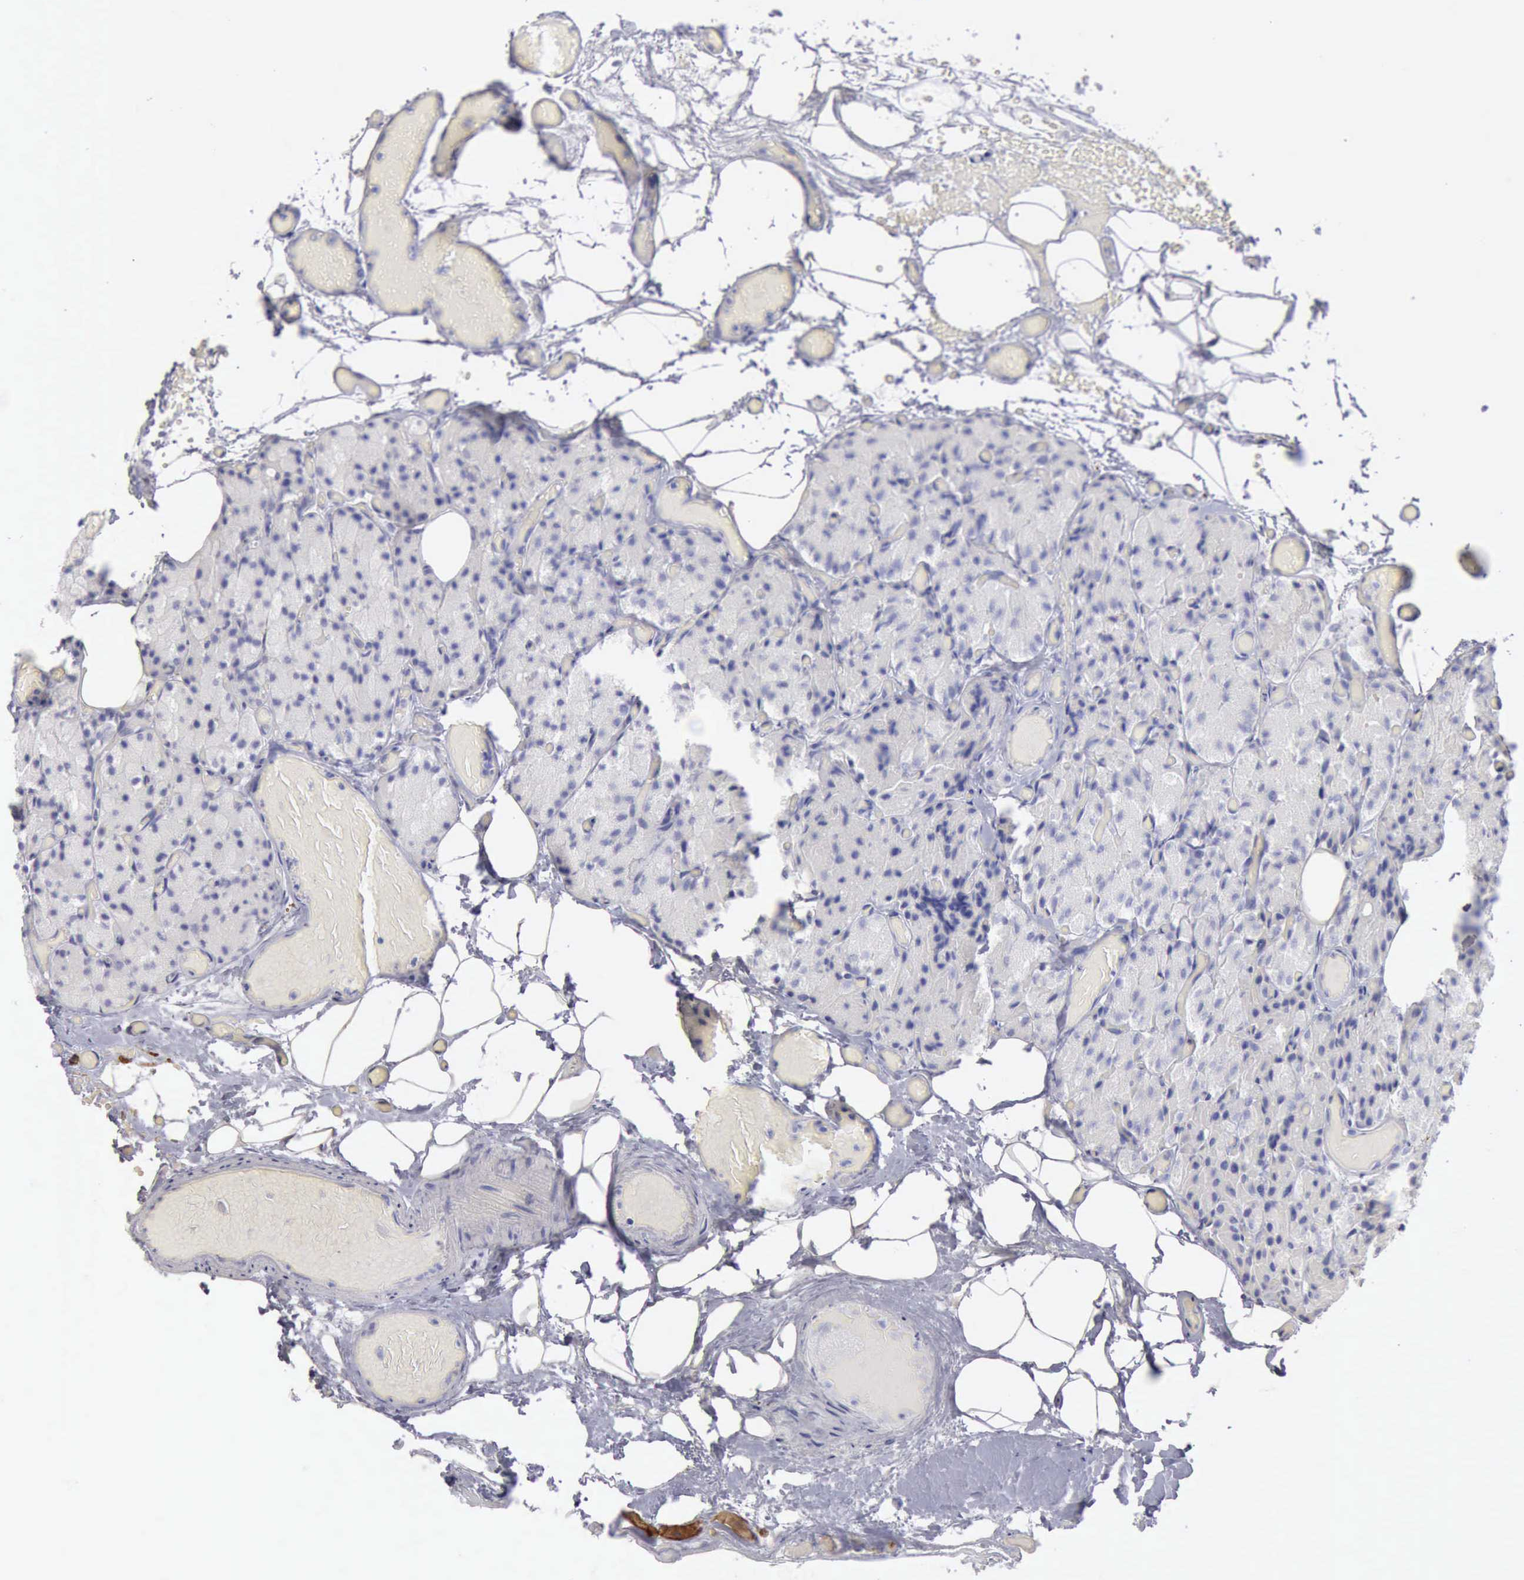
{"staining": {"intensity": "negative", "quantity": "none", "location": "none"}, "tissue": "parathyroid gland", "cell_type": "Glandular cells", "image_type": "normal", "snomed": [{"axis": "morphology", "description": "Normal tissue, NOS"}, {"axis": "topography", "description": "Skeletal muscle"}, {"axis": "topography", "description": "Parathyroid gland"}], "caption": "Immunohistochemistry micrograph of normal parathyroid gland stained for a protein (brown), which displays no staining in glandular cells. (Brightfield microscopy of DAB immunohistochemistry (IHC) at high magnification).", "gene": "NCAM1", "patient": {"sex": "female", "age": 37}}